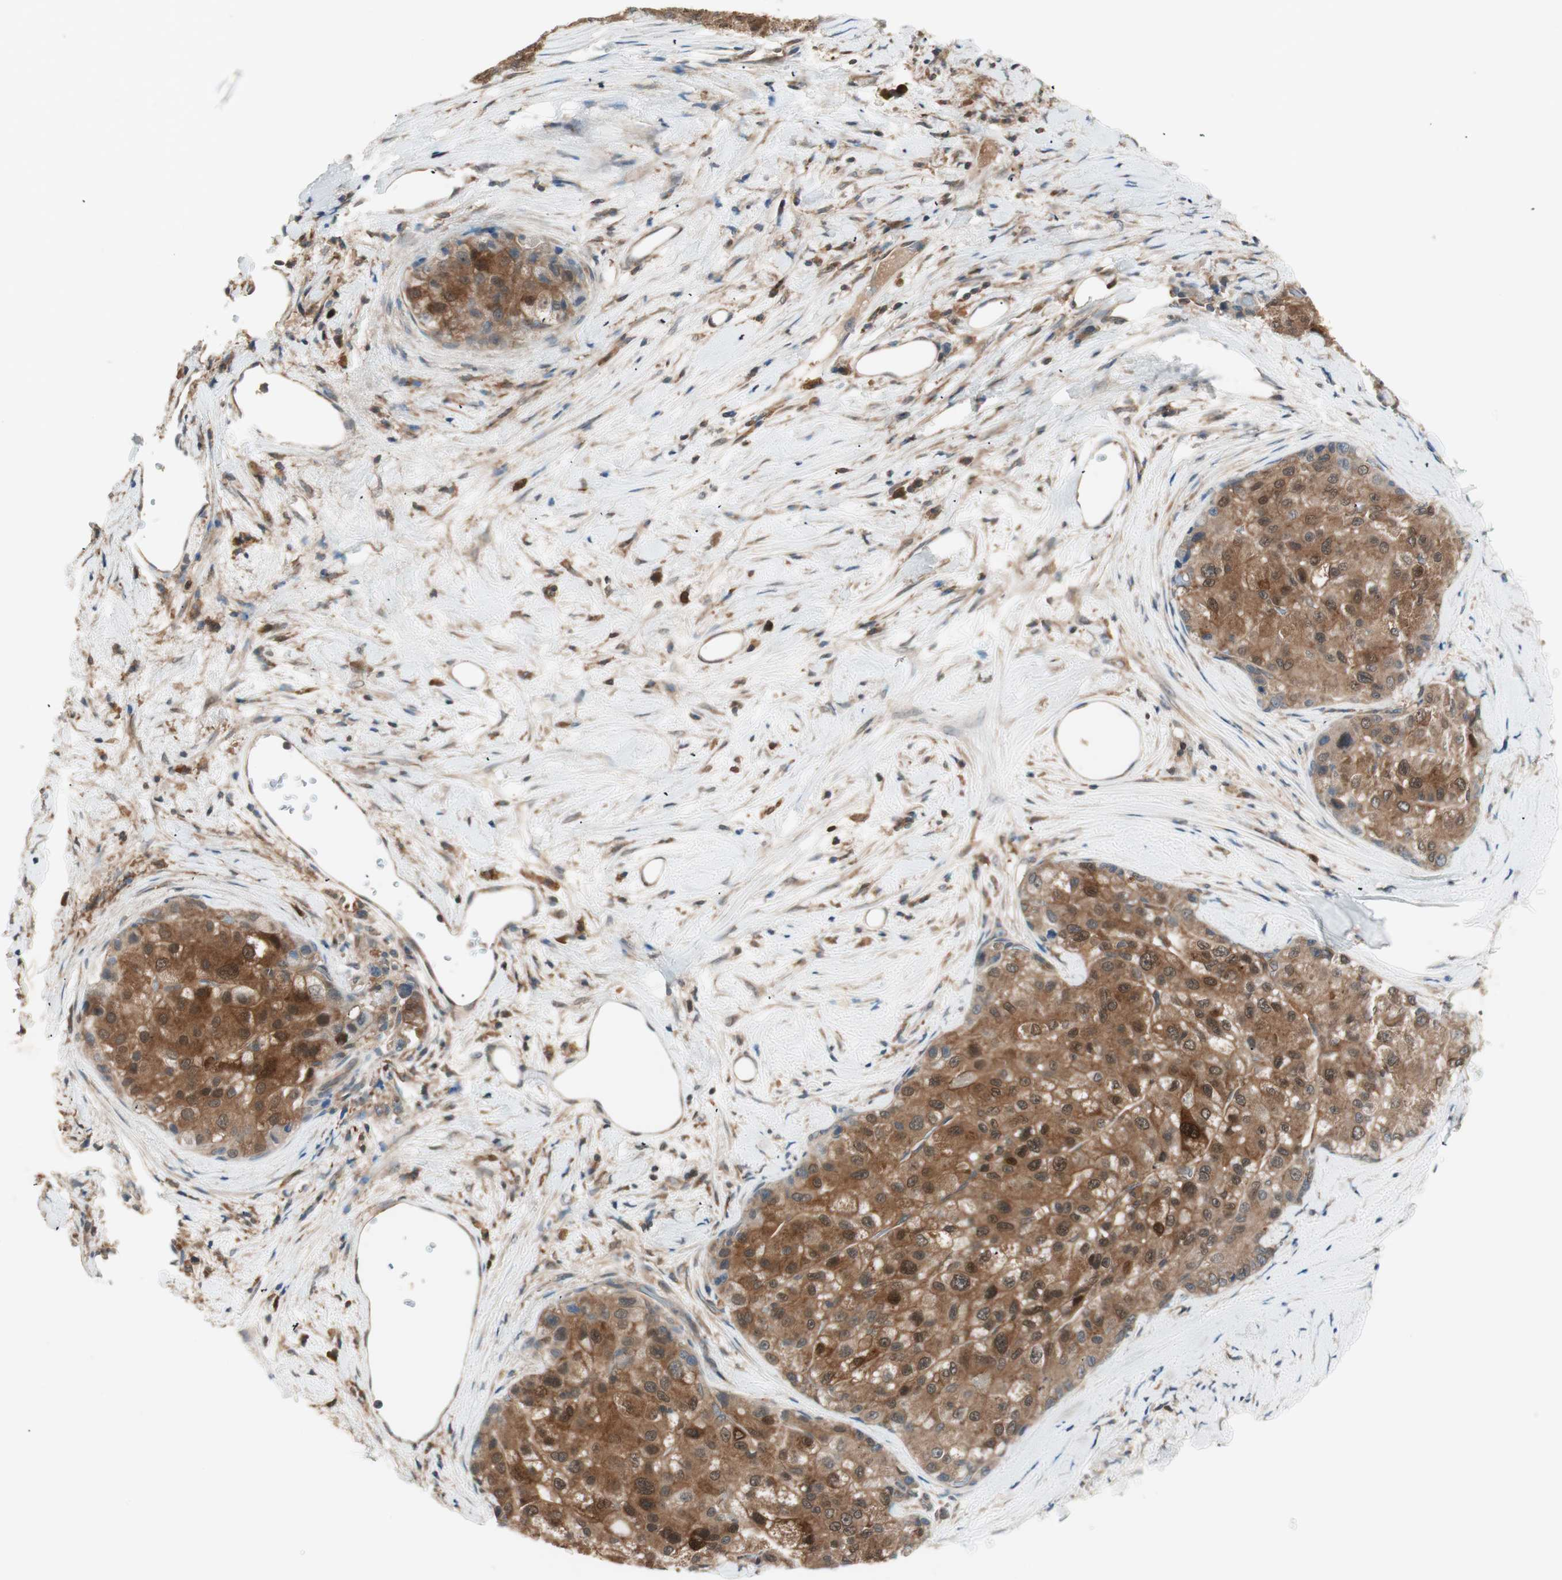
{"staining": {"intensity": "strong", "quantity": ">75%", "location": "cytoplasmic/membranous,nuclear"}, "tissue": "liver cancer", "cell_type": "Tumor cells", "image_type": "cancer", "snomed": [{"axis": "morphology", "description": "Carcinoma, Hepatocellular, NOS"}, {"axis": "topography", "description": "Liver"}], "caption": "Hepatocellular carcinoma (liver) was stained to show a protein in brown. There is high levels of strong cytoplasmic/membranous and nuclear staining in approximately >75% of tumor cells. The protein is stained brown, and the nuclei are stained in blue (DAB (3,3'-diaminobenzidine) IHC with brightfield microscopy, high magnification).", "gene": "GALT", "patient": {"sex": "male", "age": 80}}